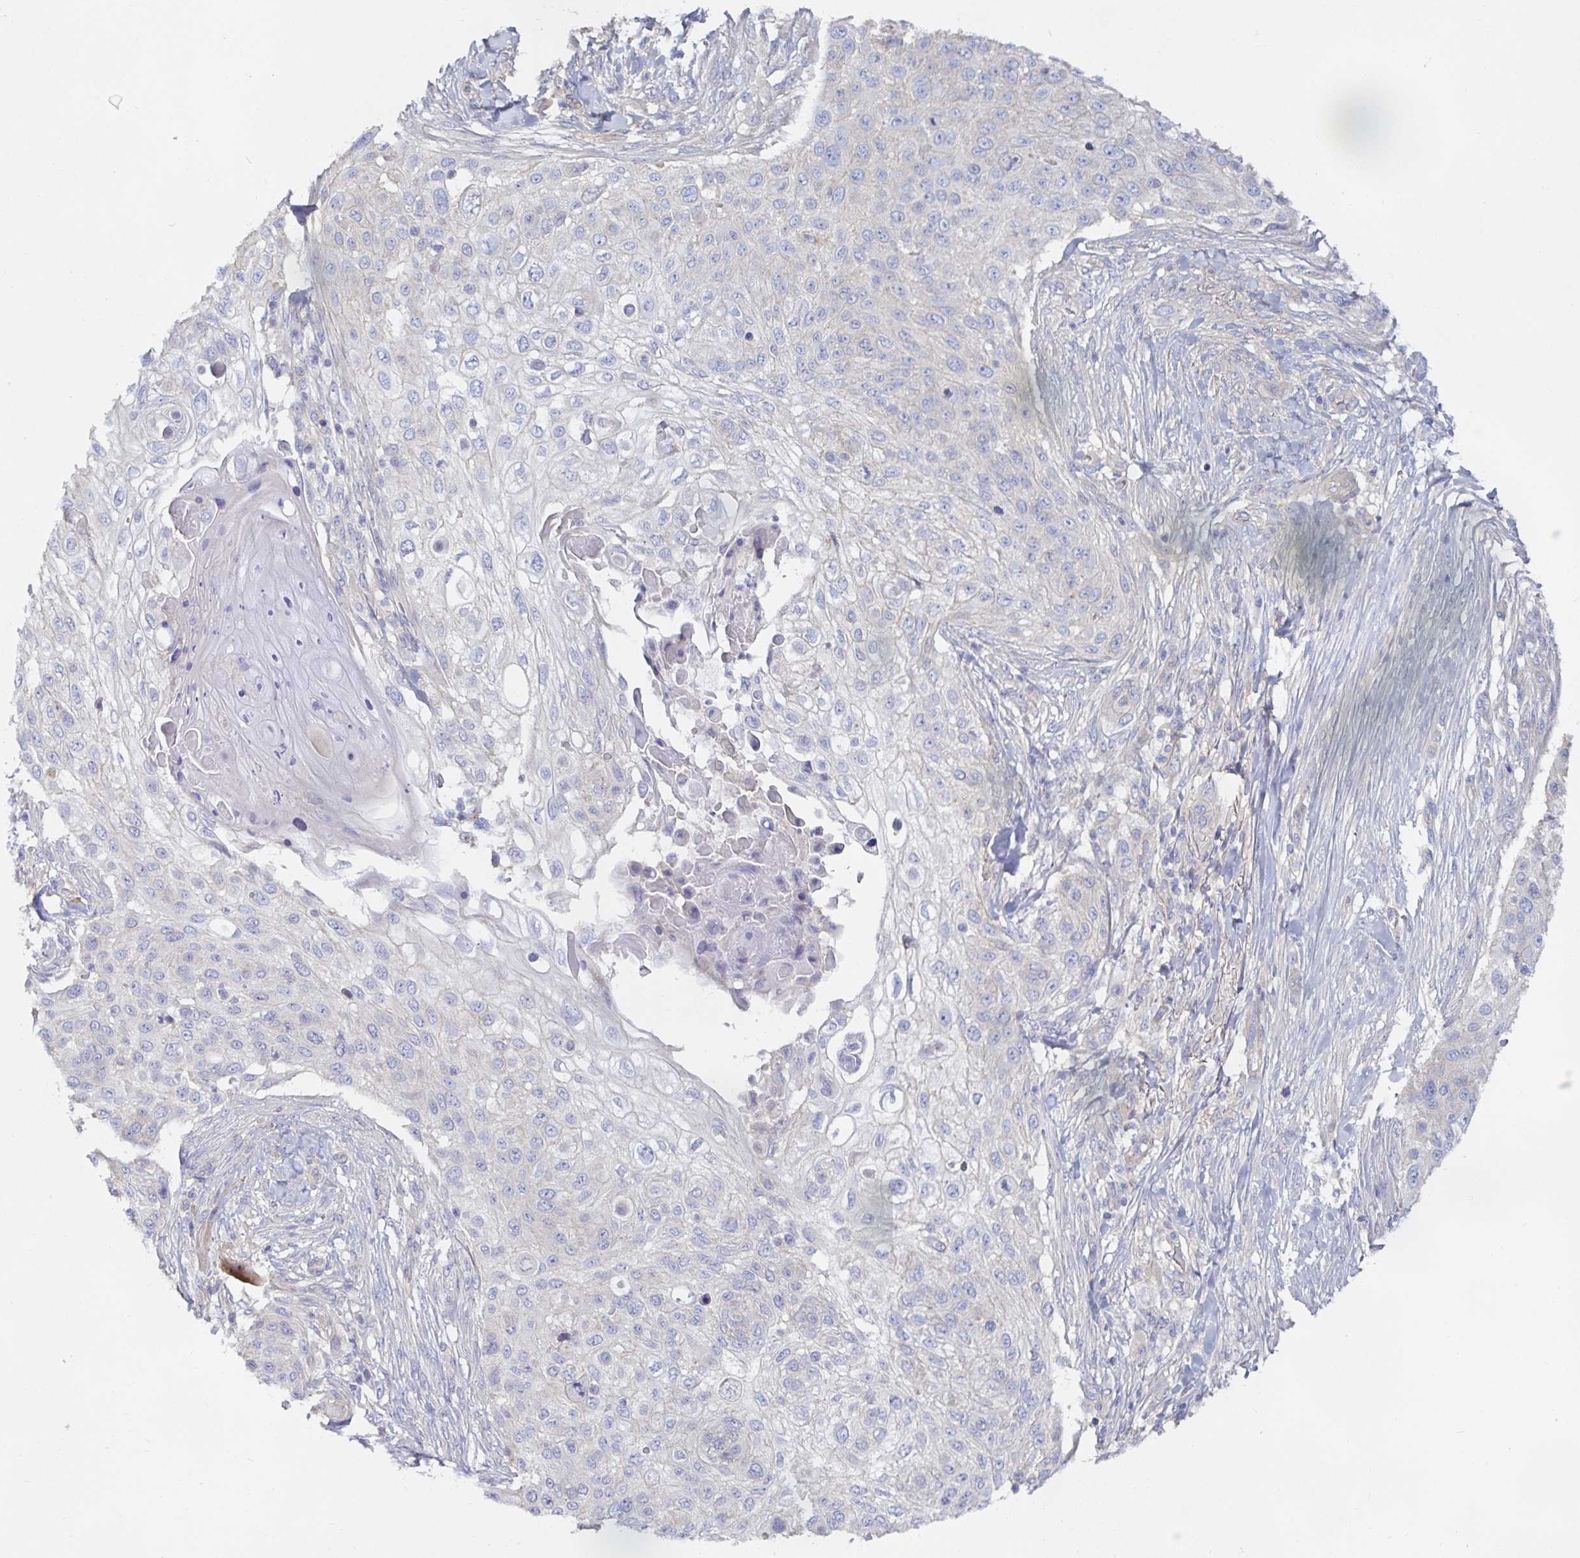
{"staining": {"intensity": "negative", "quantity": "none", "location": "none"}, "tissue": "skin cancer", "cell_type": "Tumor cells", "image_type": "cancer", "snomed": [{"axis": "morphology", "description": "Squamous cell carcinoma, NOS"}, {"axis": "topography", "description": "Skin"}], "caption": "High magnification brightfield microscopy of skin squamous cell carcinoma stained with DAB (brown) and counterstained with hematoxylin (blue): tumor cells show no significant expression.", "gene": "METTL22", "patient": {"sex": "female", "age": 87}}